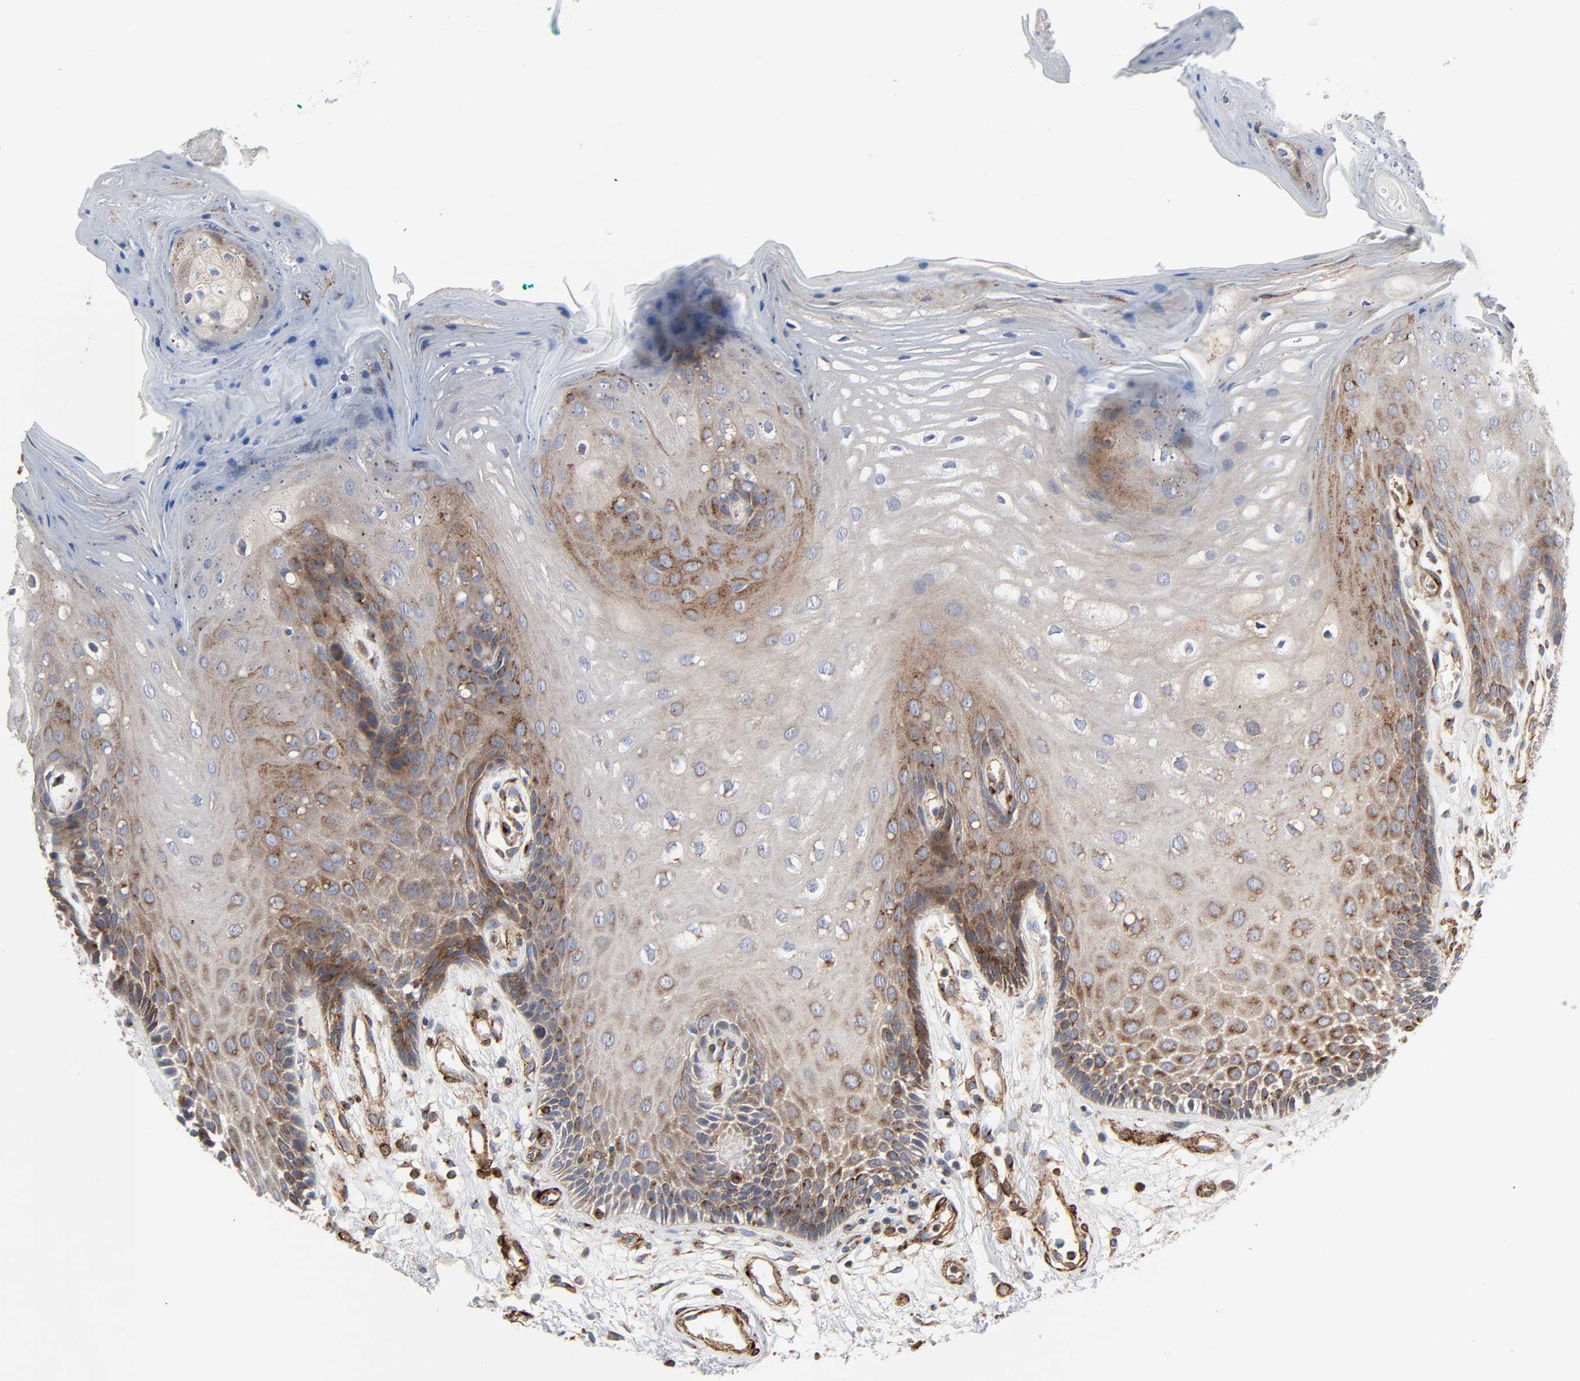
{"staining": {"intensity": "moderate", "quantity": "25%-75%", "location": "cytoplasmic/membranous"}, "tissue": "oral mucosa", "cell_type": "Squamous epithelial cells", "image_type": "normal", "snomed": [{"axis": "morphology", "description": "Normal tissue, NOS"}, {"axis": "morphology", "description": "Squamous cell carcinoma, NOS"}, {"axis": "topography", "description": "Skeletal muscle"}, {"axis": "topography", "description": "Oral tissue"}, {"axis": "topography", "description": "Head-Neck"}], "caption": "An immunohistochemistry (IHC) photomicrograph of unremarkable tissue is shown. Protein staining in brown labels moderate cytoplasmic/membranous positivity in oral mucosa within squamous epithelial cells.", "gene": "ARHGAP1", "patient": {"sex": "female", "age": 84}}